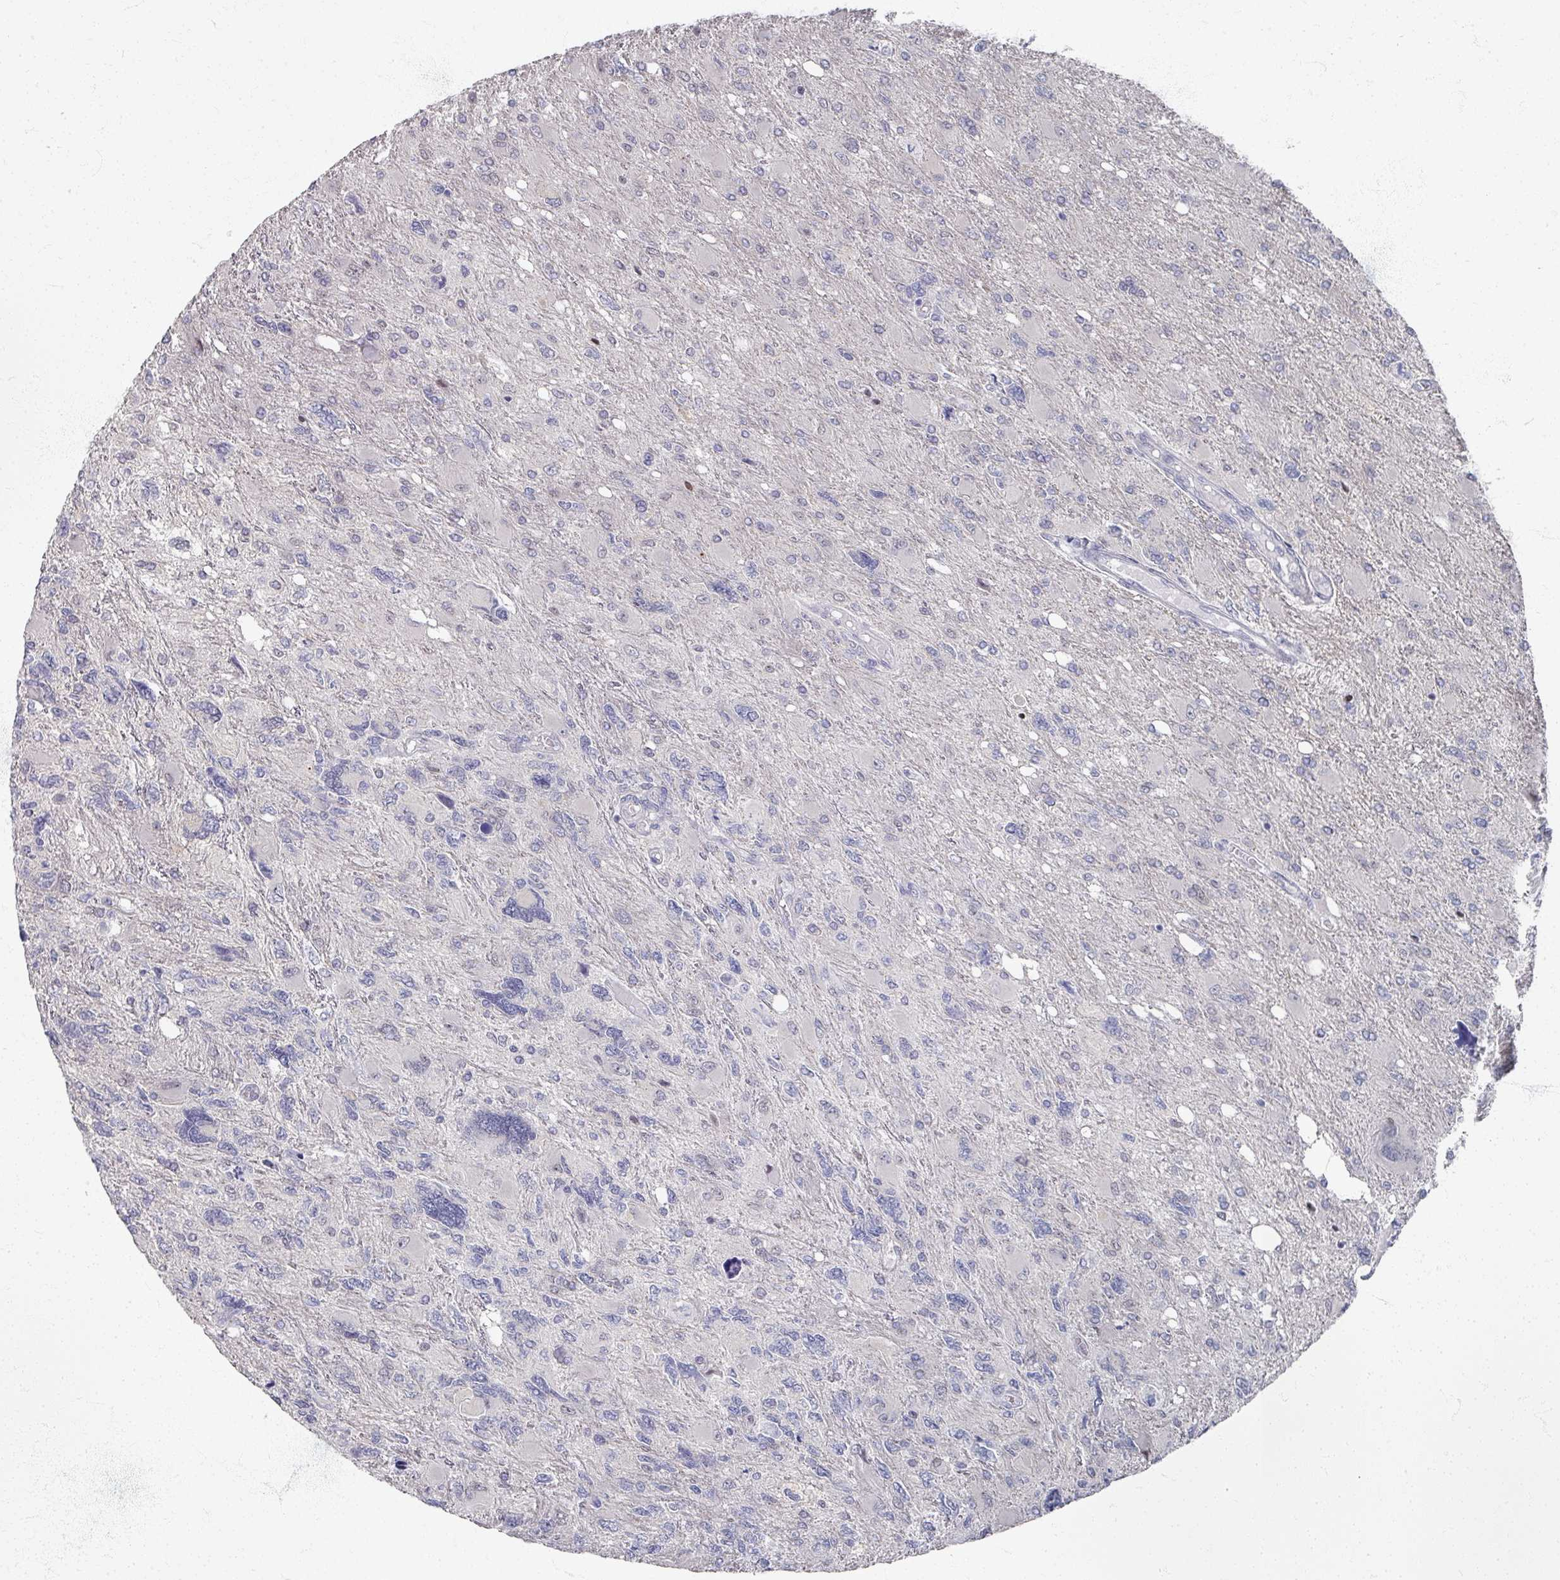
{"staining": {"intensity": "negative", "quantity": "none", "location": "none"}, "tissue": "glioma", "cell_type": "Tumor cells", "image_type": "cancer", "snomed": [{"axis": "morphology", "description": "Glioma, malignant, High grade"}, {"axis": "topography", "description": "Brain"}], "caption": "IHC micrograph of neoplastic tissue: human glioma stained with DAB (3,3'-diaminobenzidine) exhibits no significant protein expression in tumor cells. The staining was performed using DAB (3,3'-diaminobenzidine) to visualize the protein expression in brown, while the nuclei were stained in blue with hematoxylin (Magnification: 20x).", "gene": "TTYH3", "patient": {"sex": "male", "age": 67}}